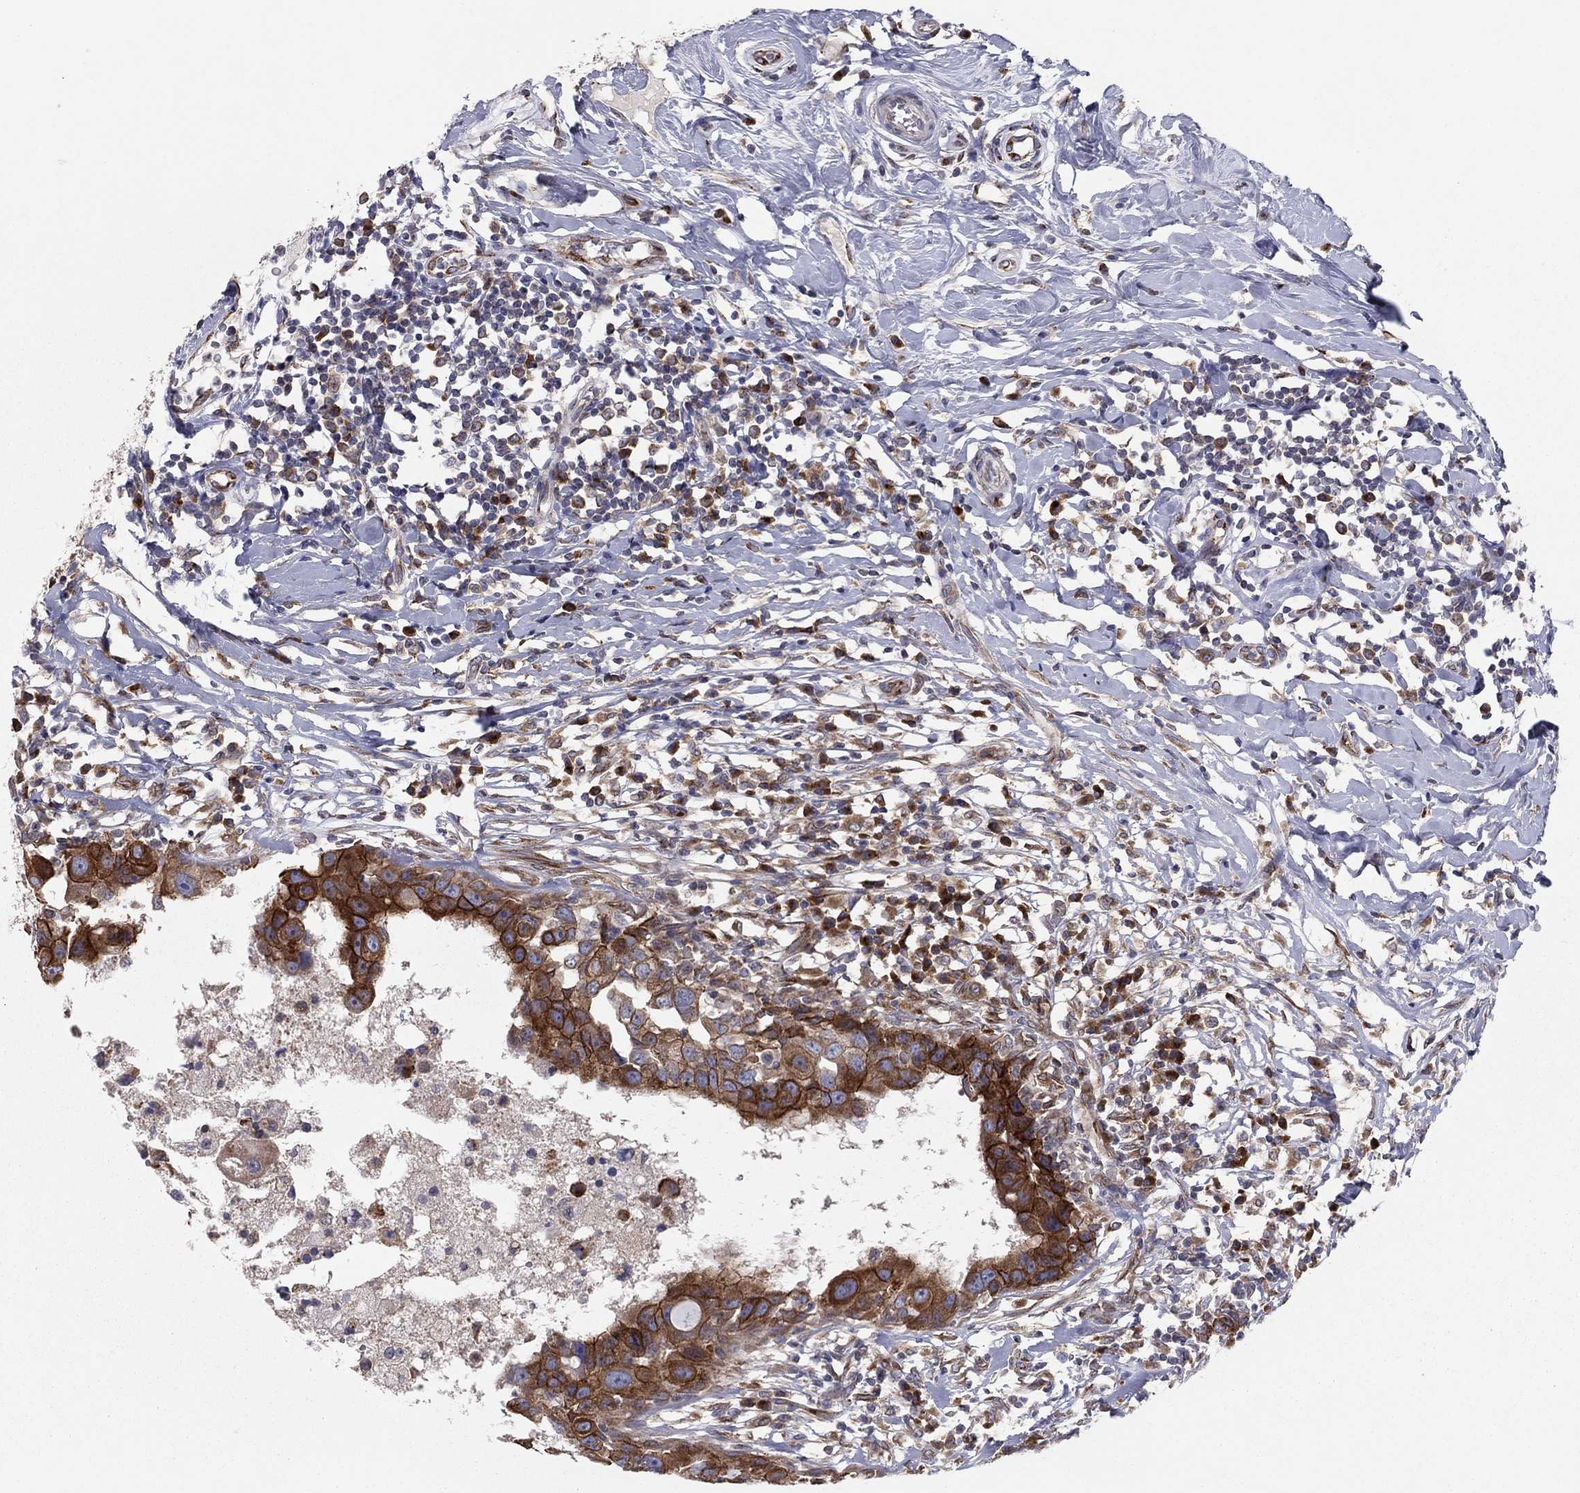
{"staining": {"intensity": "strong", "quantity": ">75%", "location": "cytoplasmic/membranous"}, "tissue": "breast cancer", "cell_type": "Tumor cells", "image_type": "cancer", "snomed": [{"axis": "morphology", "description": "Duct carcinoma"}, {"axis": "topography", "description": "Breast"}], "caption": "Immunohistochemical staining of human breast cancer displays high levels of strong cytoplasmic/membranous protein positivity in about >75% of tumor cells.", "gene": "YIF1A", "patient": {"sex": "female", "age": 27}}